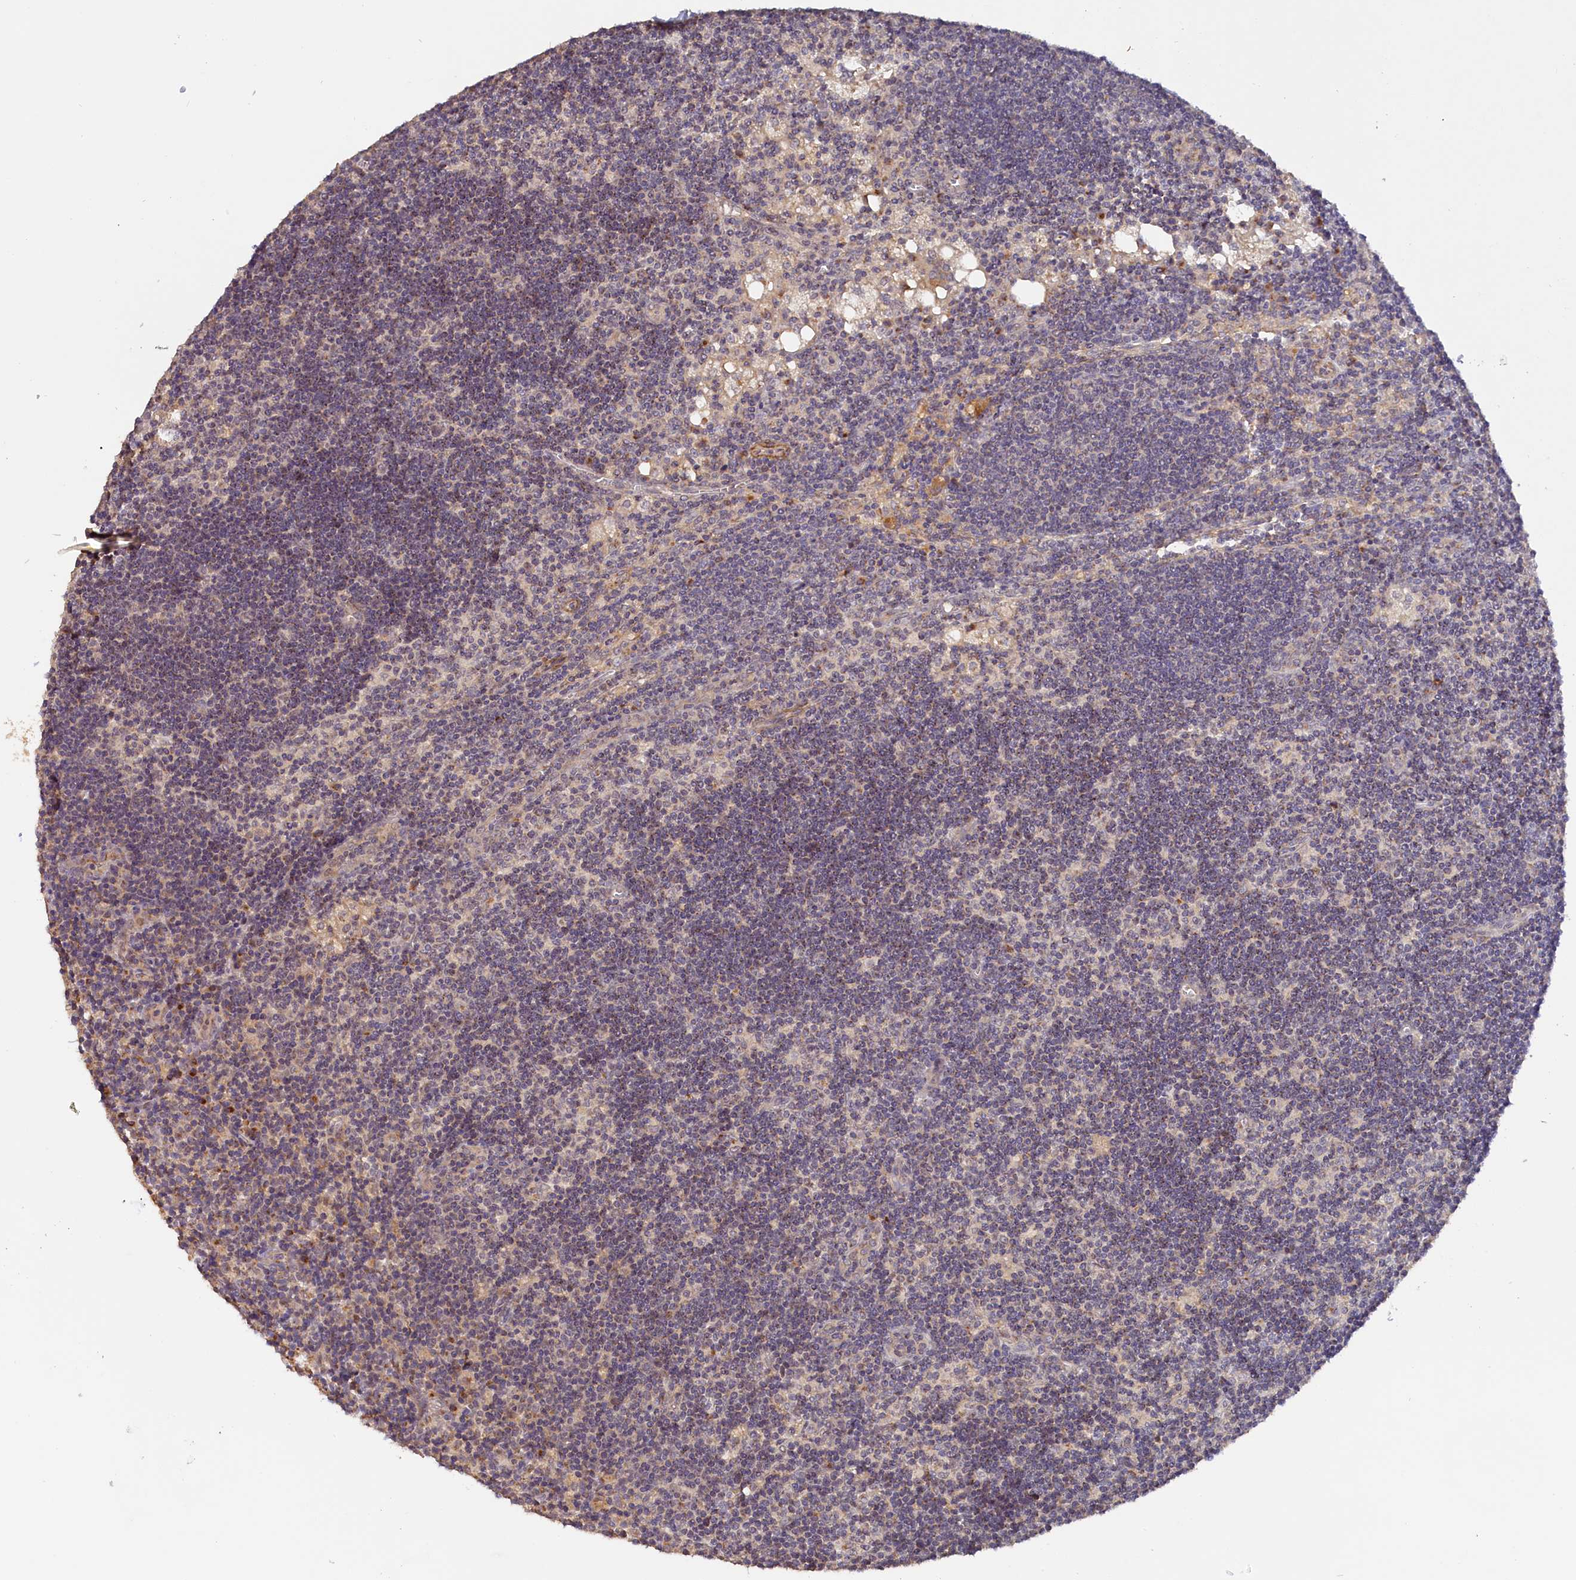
{"staining": {"intensity": "weak", "quantity": "<25%", "location": "cytoplasmic/membranous"}, "tissue": "lymph node", "cell_type": "Germinal center cells", "image_type": "normal", "snomed": [{"axis": "morphology", "description": "Normal tissue, NOS"}, {"axis": "topography", "description": "Lymph node"}], "caption": "An image of human lymph node is negative for staining in germinal center cells. (DAB IHC visualized using brightfield microscopy, high magnification).", "gene": "TANGO6", "patient": {"sex": "male", "age": 24}}